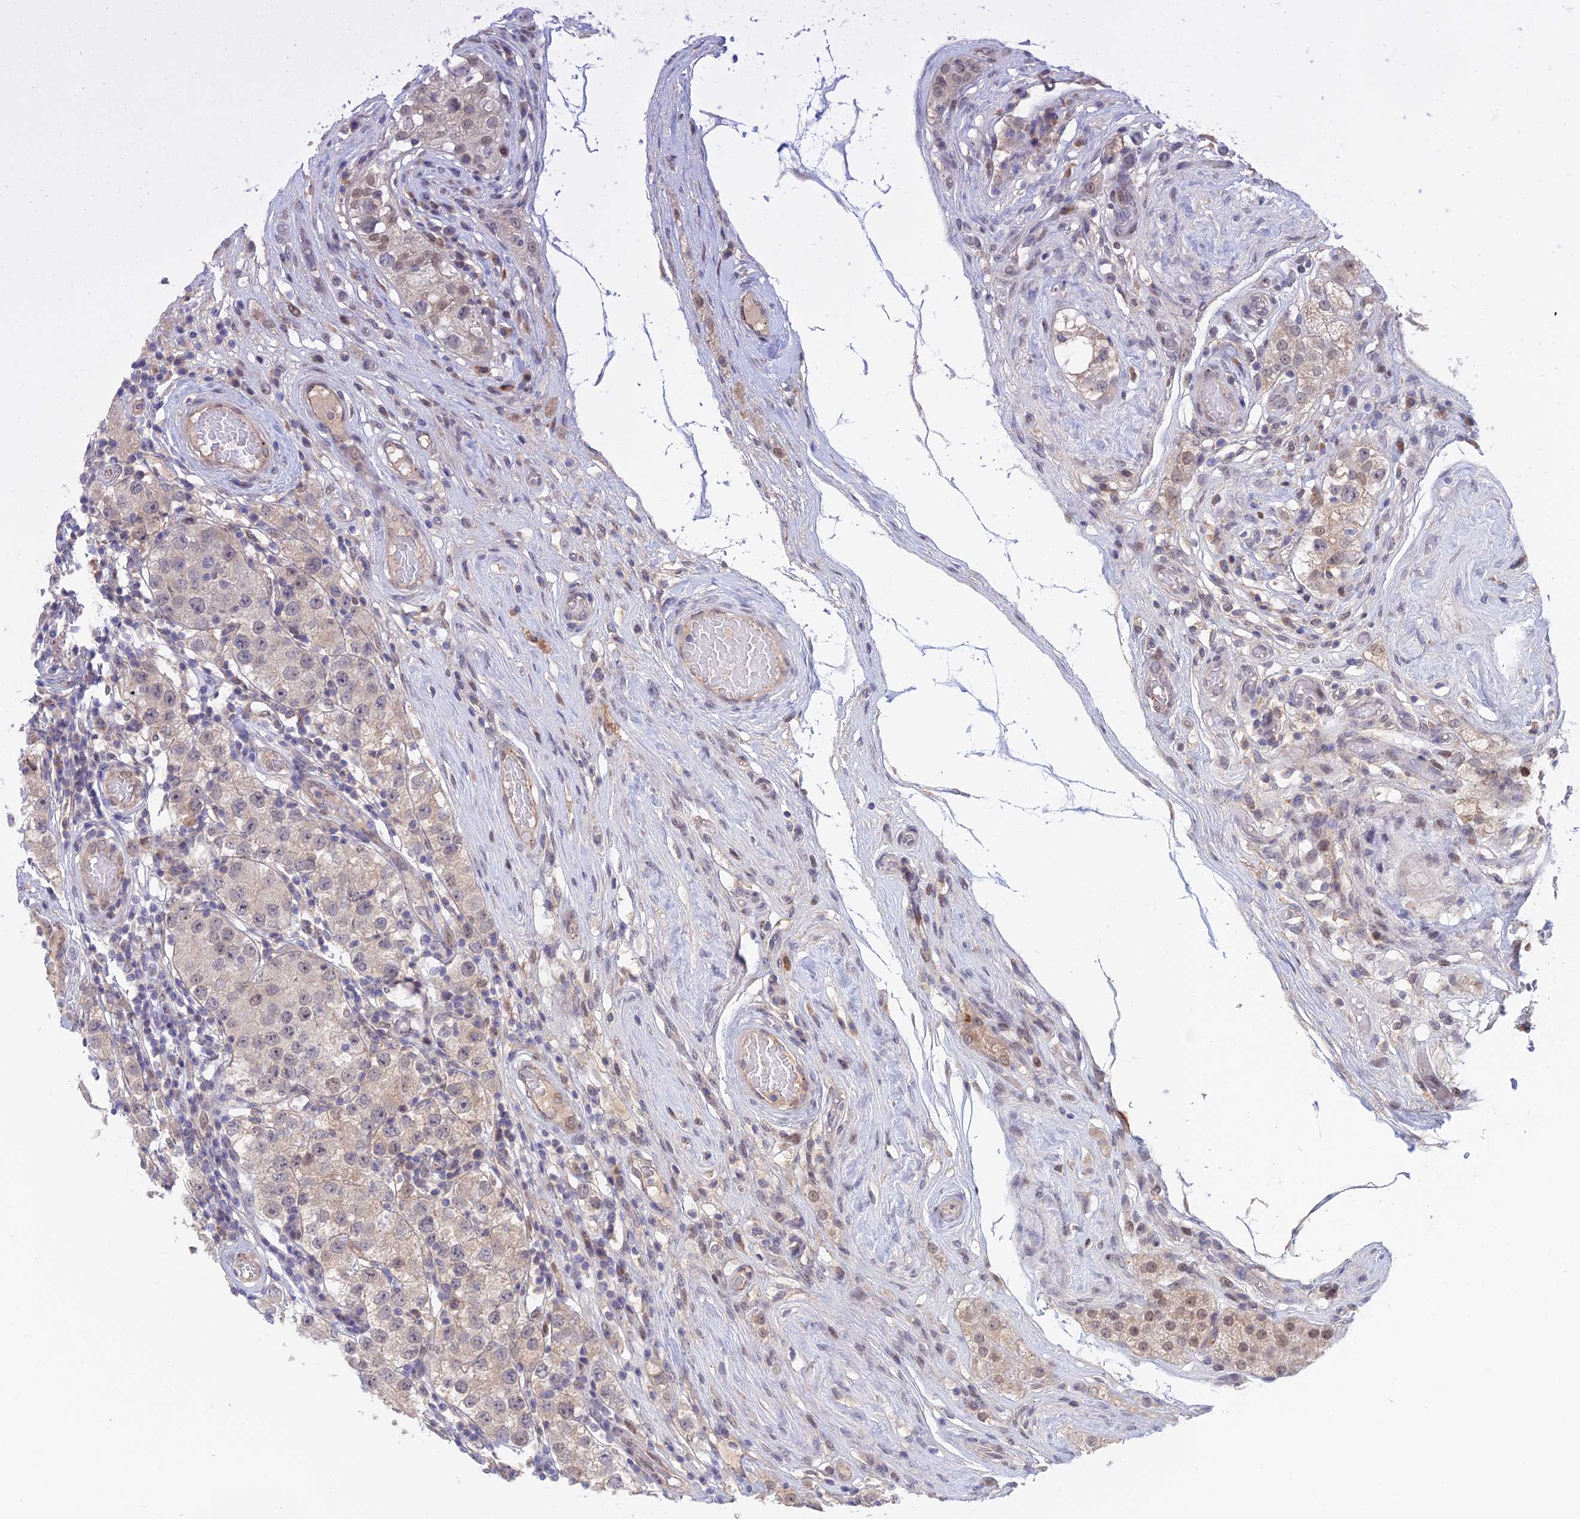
{"staining": {"intensity": "weak", "quantity": "25%-75%", "location": "cytoplasmic/membranous"}, "tissue": "testis cancer", "cell_type": "Tumor cells", "image_type": "cancer", "snomed": [{"axis": "morphology", "description": "Seminoma, NOS"}, {"axis": "topography", "description": "Testis"}], "caption": "Weak cytoplasmic/membranous positivity for a protein is present in about 25%-75% of tumor cells of seminoma (testis) using immunohistochemistry.", "gene": "ZUP1", "patient": {"sex": "male", "age": 34}}